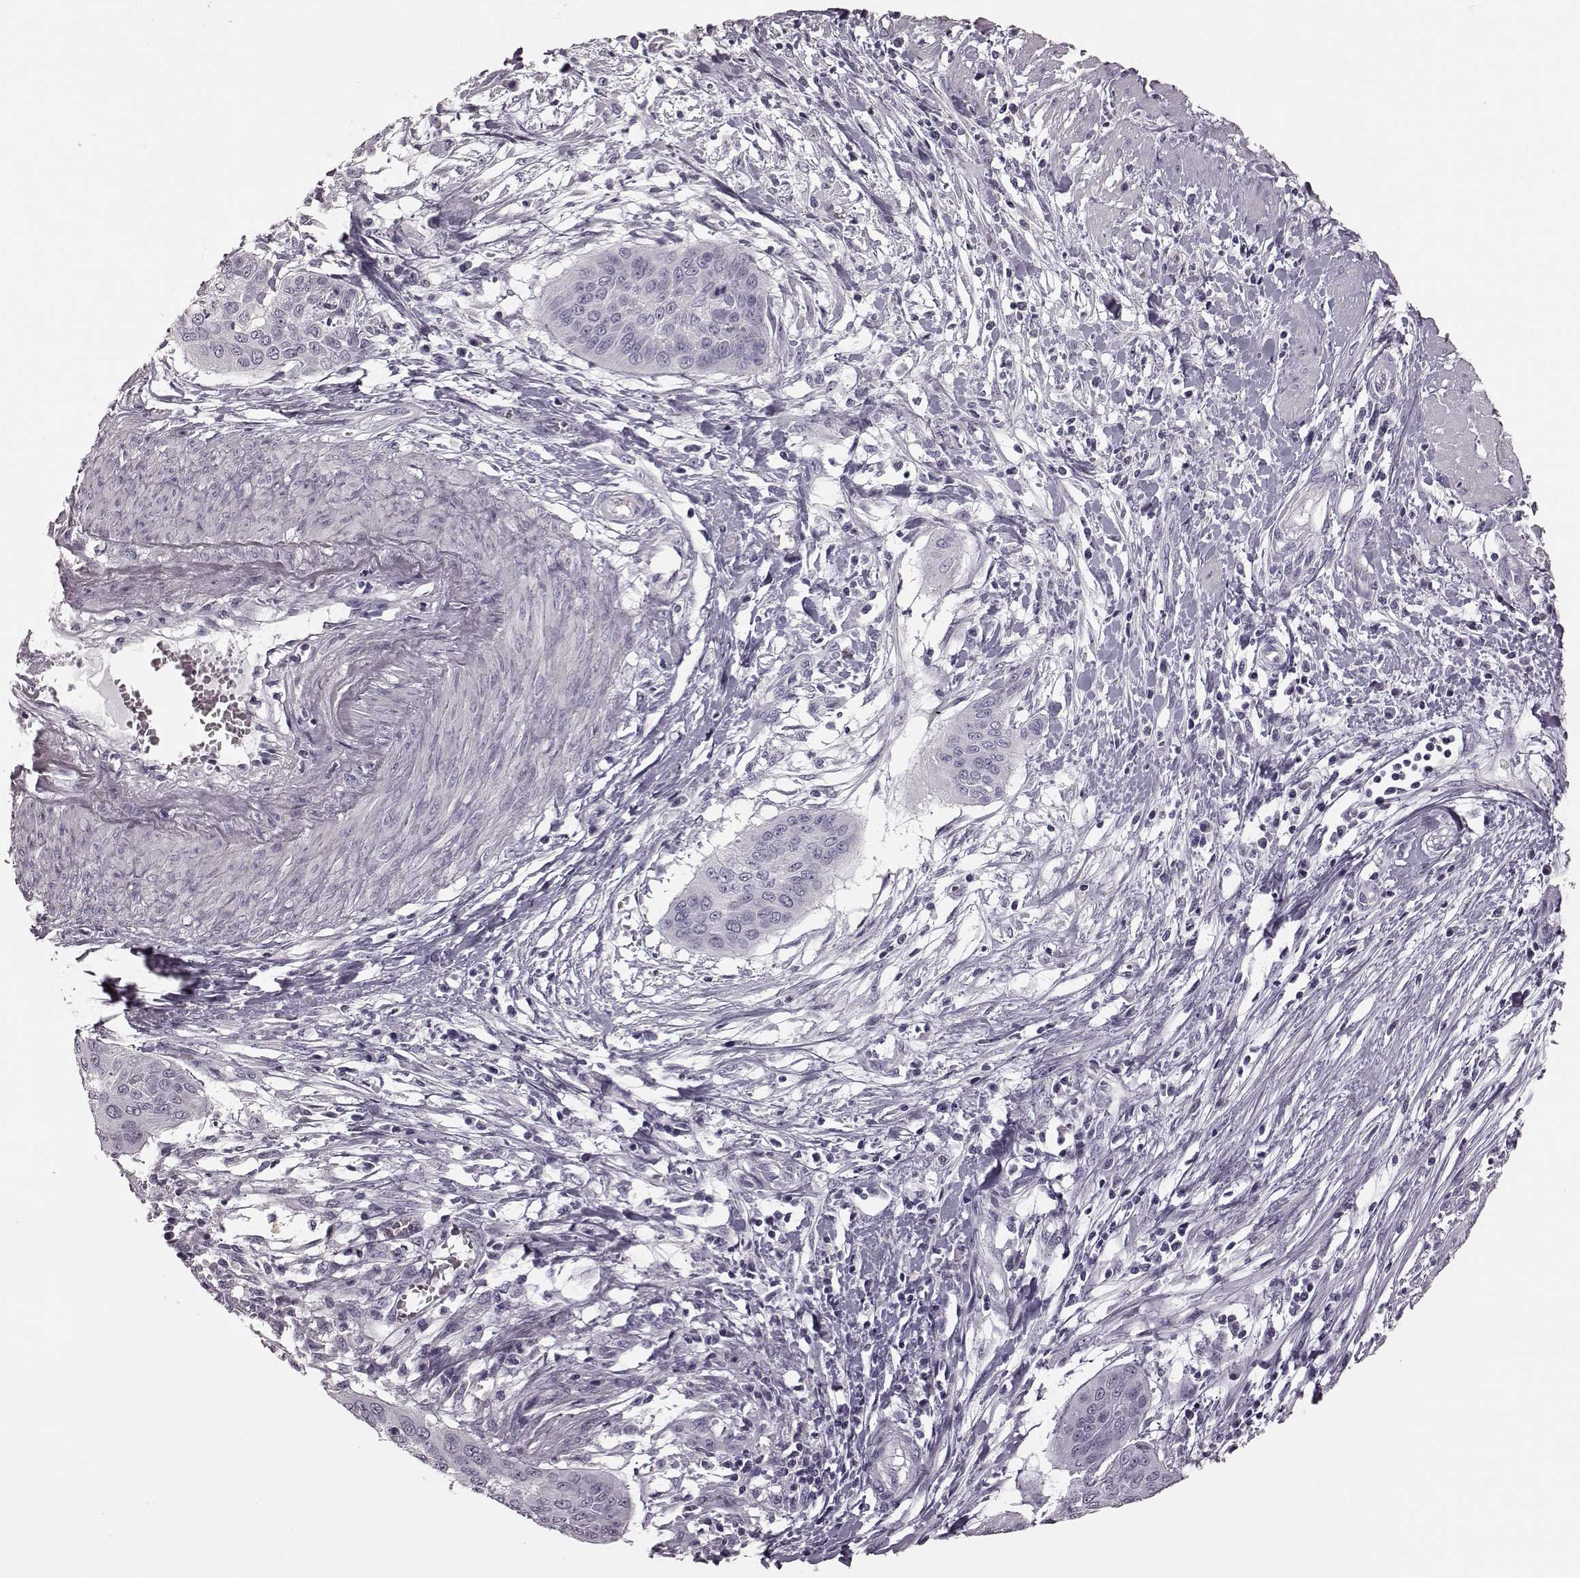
{"staining": {"intensity": "negative", "quantity": "none", "location": "none"}, "tissue": "cervical cancer", "cell_type": "Tumor cells", "image_type": "cancer", "snomed": [{"axis": "morphology", "description": "Squamous cell carcinoma, NOS"}, {"axis": "topography", "description": "Cervix"}], "caption": "A histopathology image of cervical cancer stained for a protein reveals no brown staining in tumor cells. (Brightfield microscopy of DAB IHC at high magnification).", "gene": "ZNF433", "patient": {"sex": "female", "age": 39}}